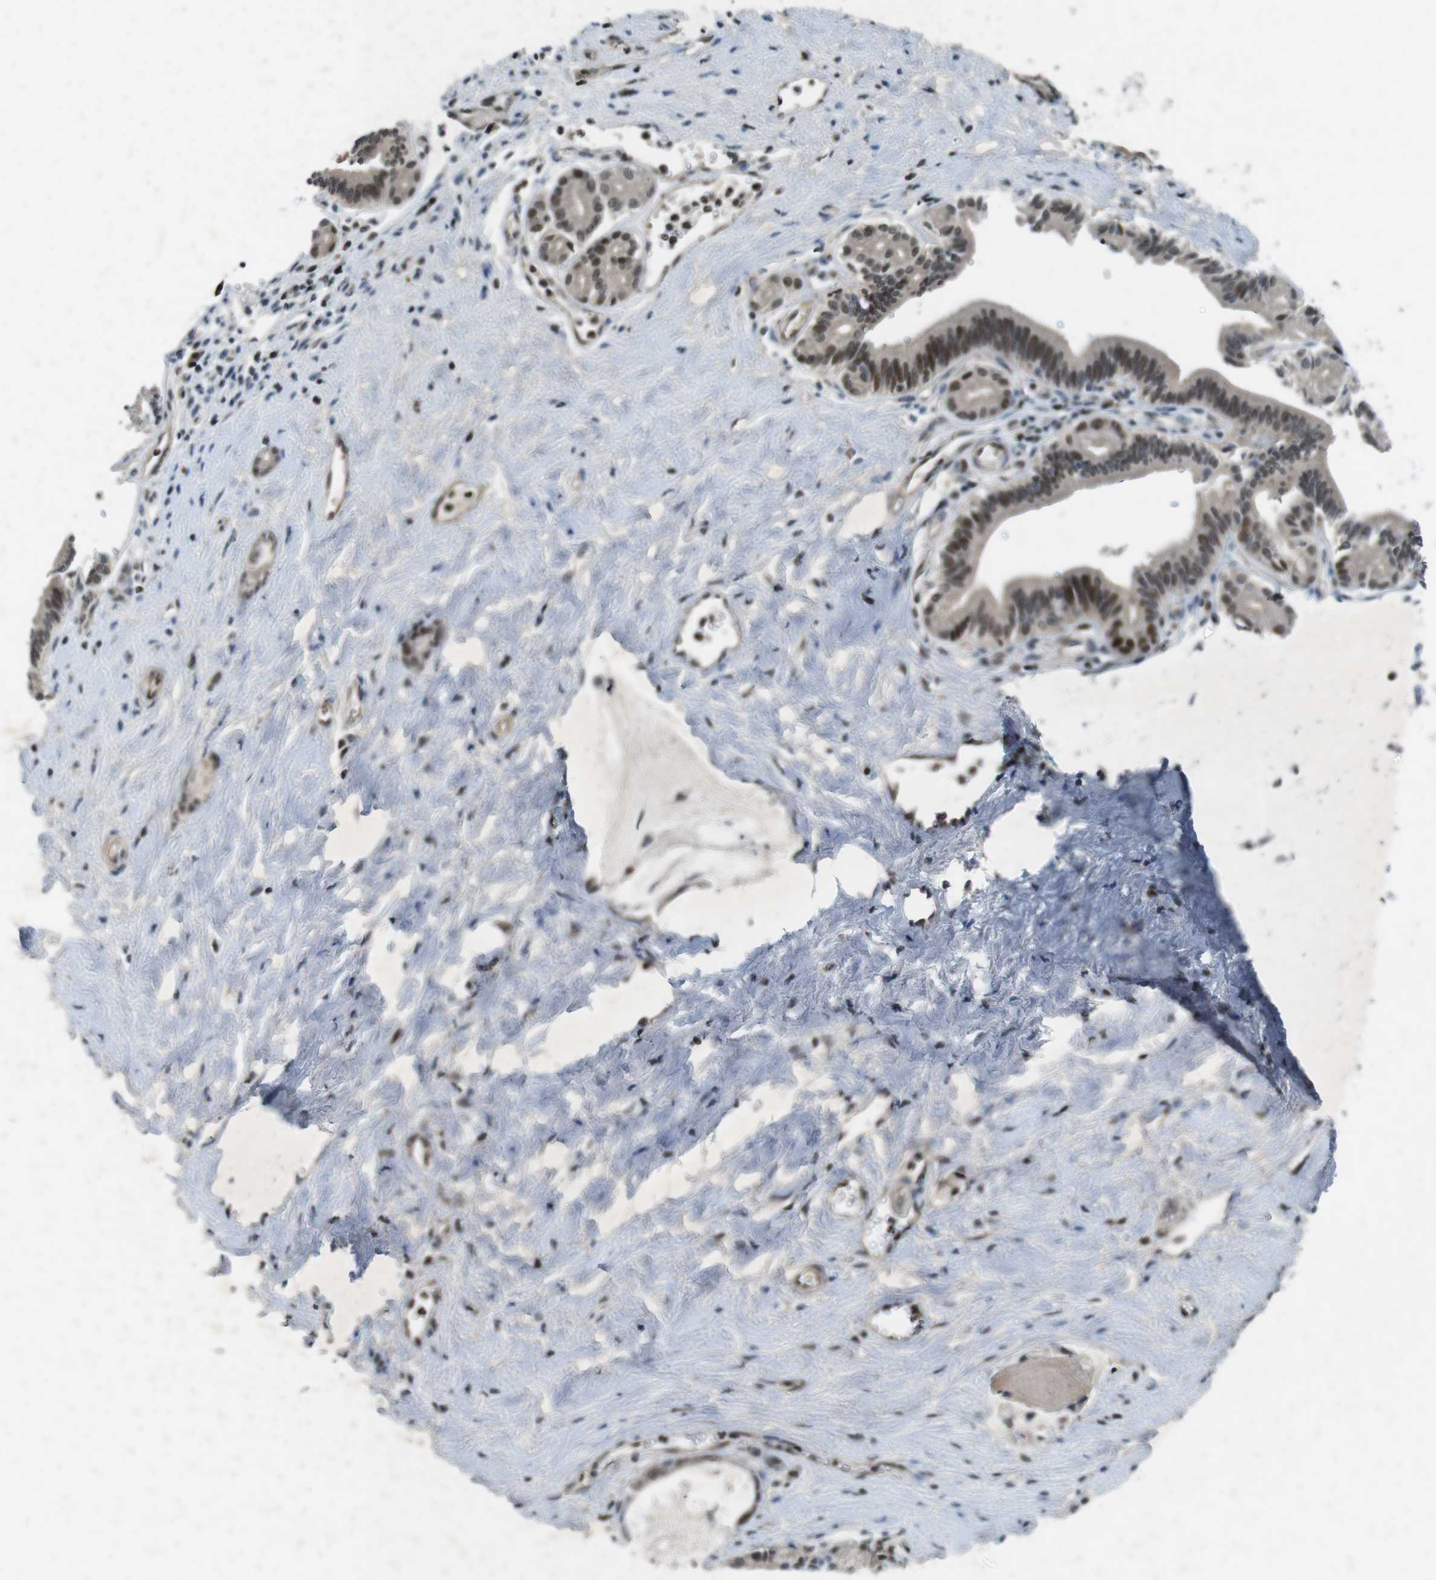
{"staining": {"intensity": "moderate", "quantity": ">75%", "location": "nuclear"}, "tissue": "pancreatic cancer", "cell_type": "Tumor cells", "image_type": "cancer", "snomed": [{"axis": "morphology", "description": "Adenocarcinoma, NOS"}, {"axis": "topography", "description": "Pancreas"}], "caption": "IHC photomicrograph of adenocarcinoma (pancreatic) stained for a protein (brown), which shows medium levels of moderate nuclear positivity in approximately >75% of tumor cells.", "gene": "MAPKAPK5", "patient": {"sex": "female", "age": 73}}